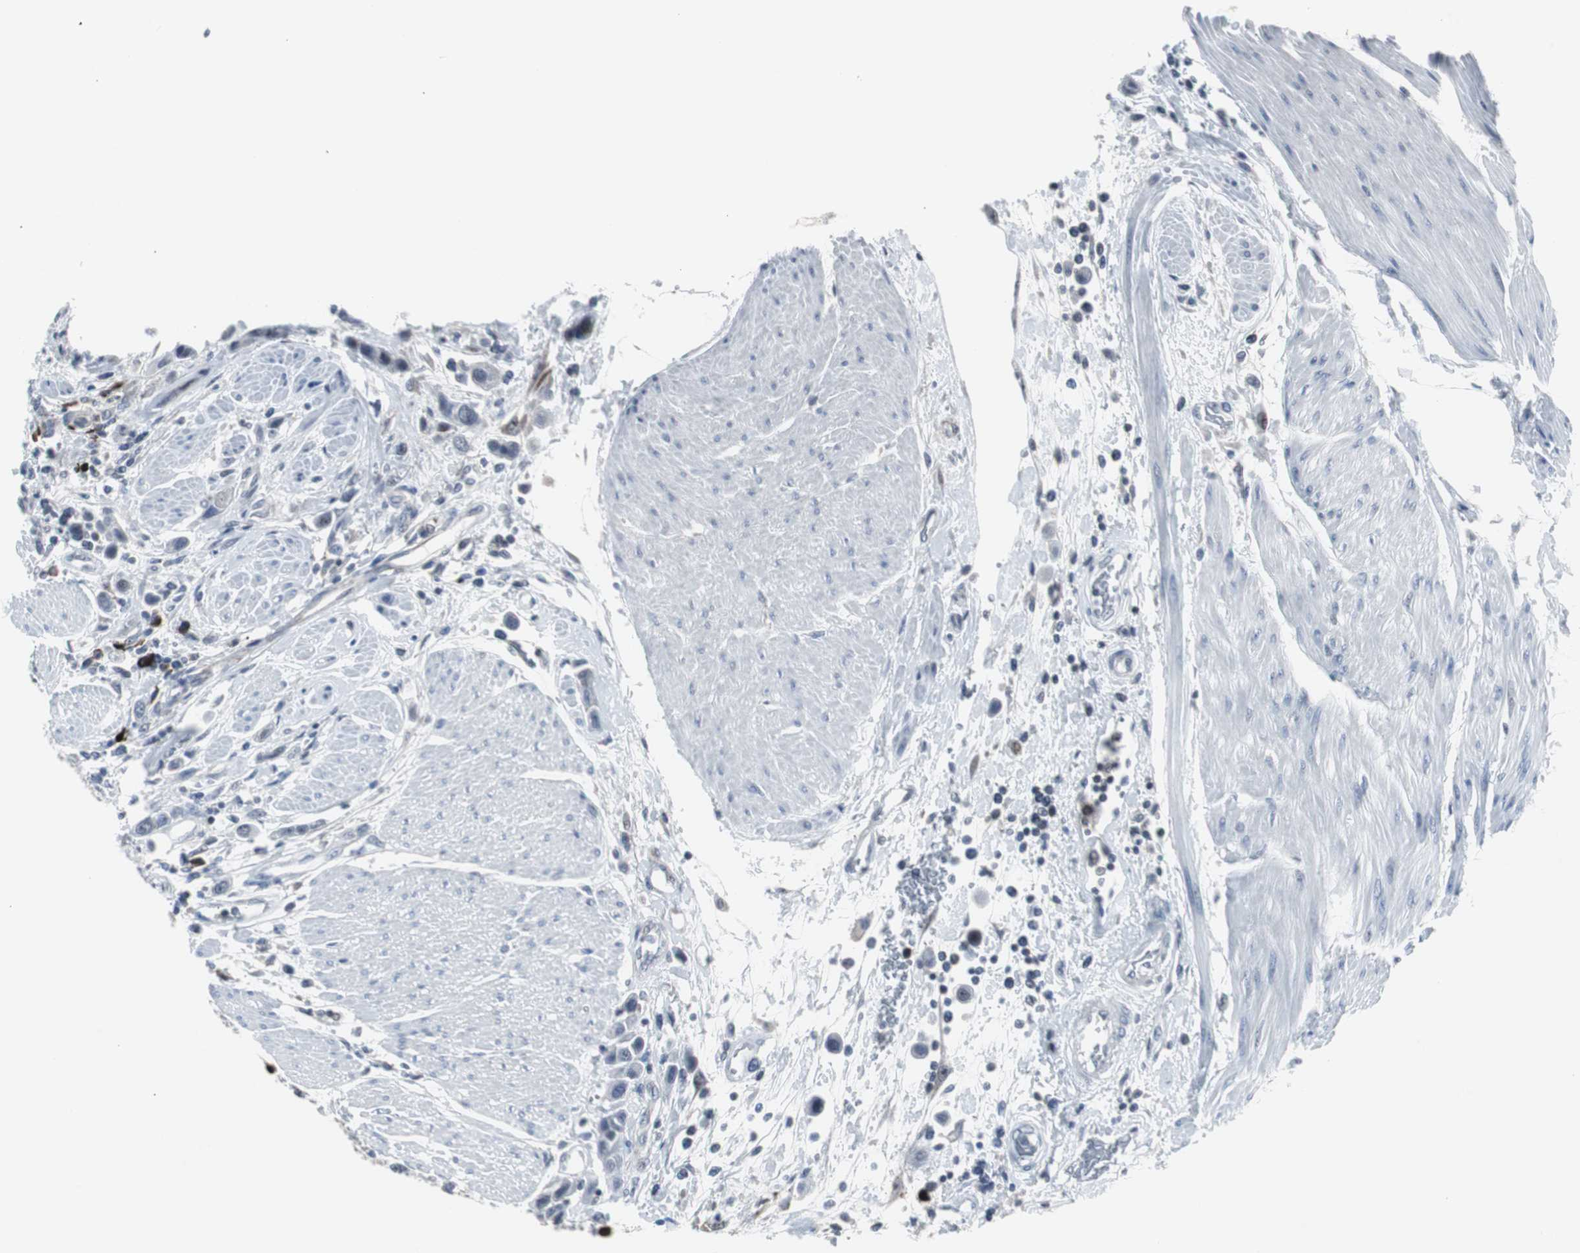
{"staining": {"intensity": "negative", "quantity": "none", "location": "none"}, "tissue": "urothelial cancer", "cell_type": "Tumor cells", "image_type": "cancer", "snomed": [{"axis": "morphology", "description": "Urothelial carcinoma, High grade"}, {"axis": "topography", "description": "Urinary bladder"}], "caption": "Immunohistochemistry (IHC) of urothelial carcinoma (high-grade) shows no expression in tumor cells.", "gene": "DOK1", "patient": {"sex": "male", "age": 50}}